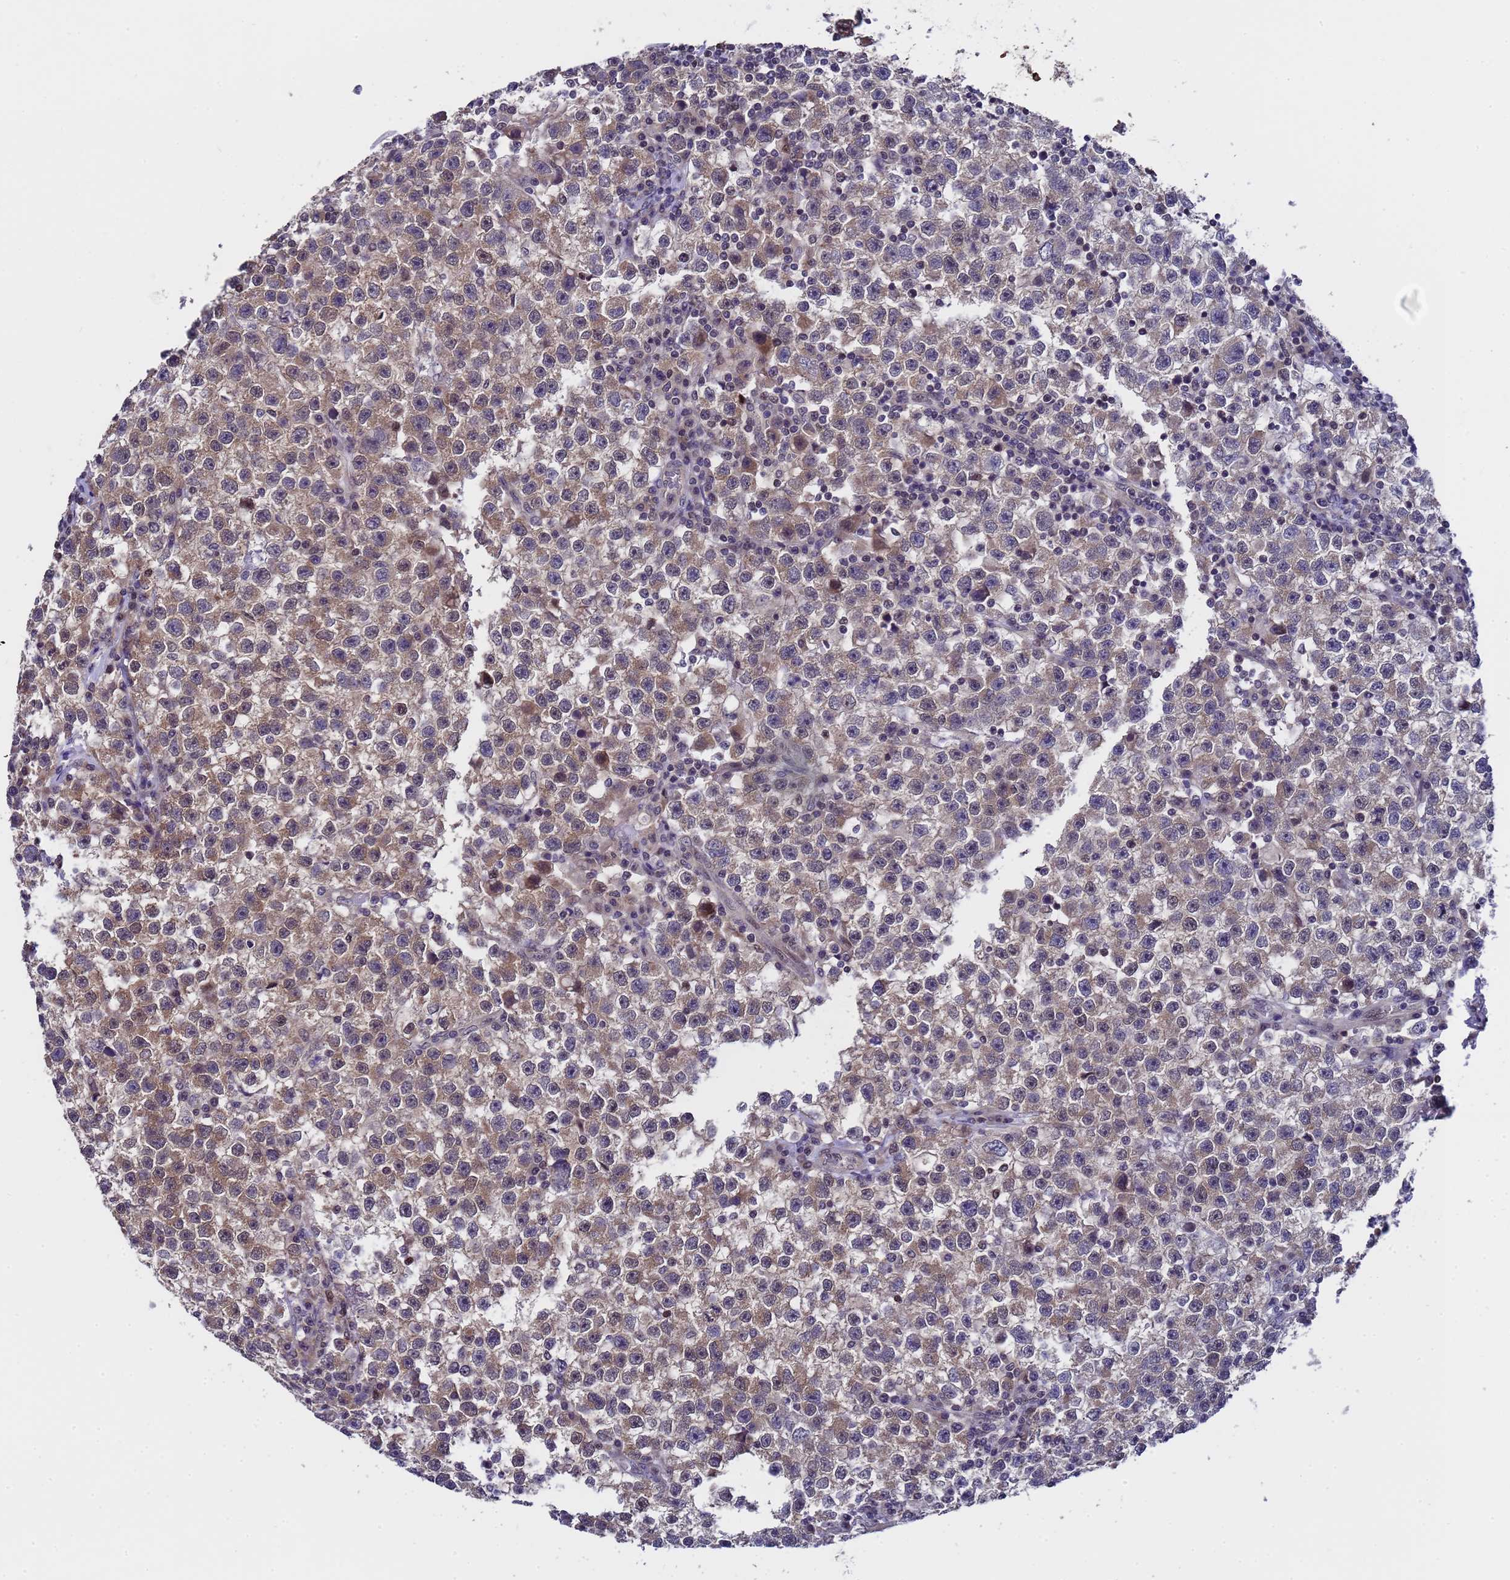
{"staining": {"intensity": "moderate", "quantity": "25%-75%", "location": "cytoplasmic/membranous"}, "tissue": "testis cancer", "cell_type": "Tumor cells", "image_type": "cancer", "snomed": [{"axis": "morphology", "description": "Seminoma, NOS"}, {"axis": "topography", "description": "Testis"}], "caption": "A medium amount of moderate cytoplasmic/membranous expression is appreciated in about 25%-75% of tumor cells in testis cancer tissue.", "gene": "ANAPC13", "patient": {"sex": "male", "age": 22}}